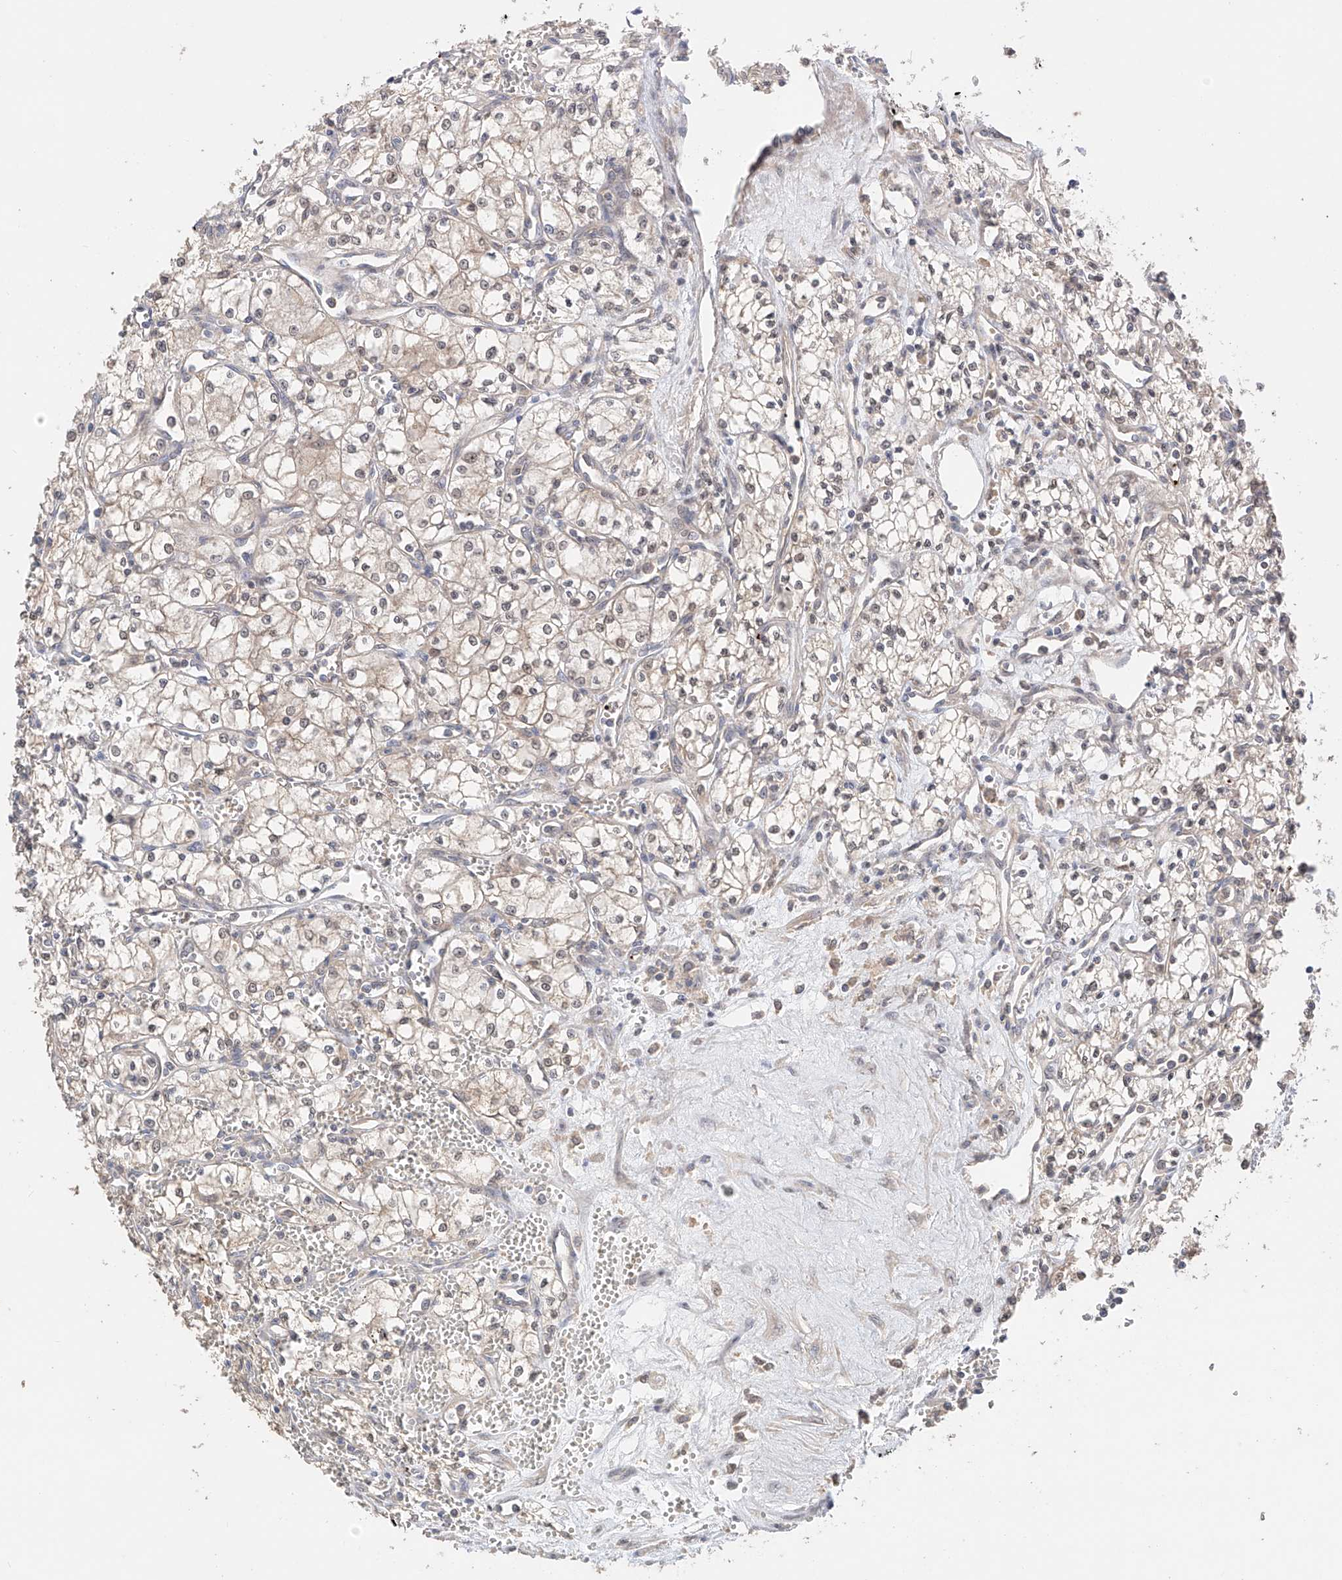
{"staining": {"intensity": "weak", "quantity": "25%-75%", "location": "cytoplasmic/membranous,nuclear"}, "tissue": "renal cancer", "cell_type": "Tumor cells", "image_type": "cancer", "snomed": [{"axis": "morphology", "description": "Adenocarcinoma, NOS"}, {"axis": "topography", "description": "Kidney"}], "caption": "Tumor cells display weak cytoplasmic/membranous and nuclear staining in approximately 25%-75% of cells in adenocarcinoma (renal). Nuclei are stained in blue.", "gene": "ZFHX2", "patient": {"sex": "male", "age": 59}}